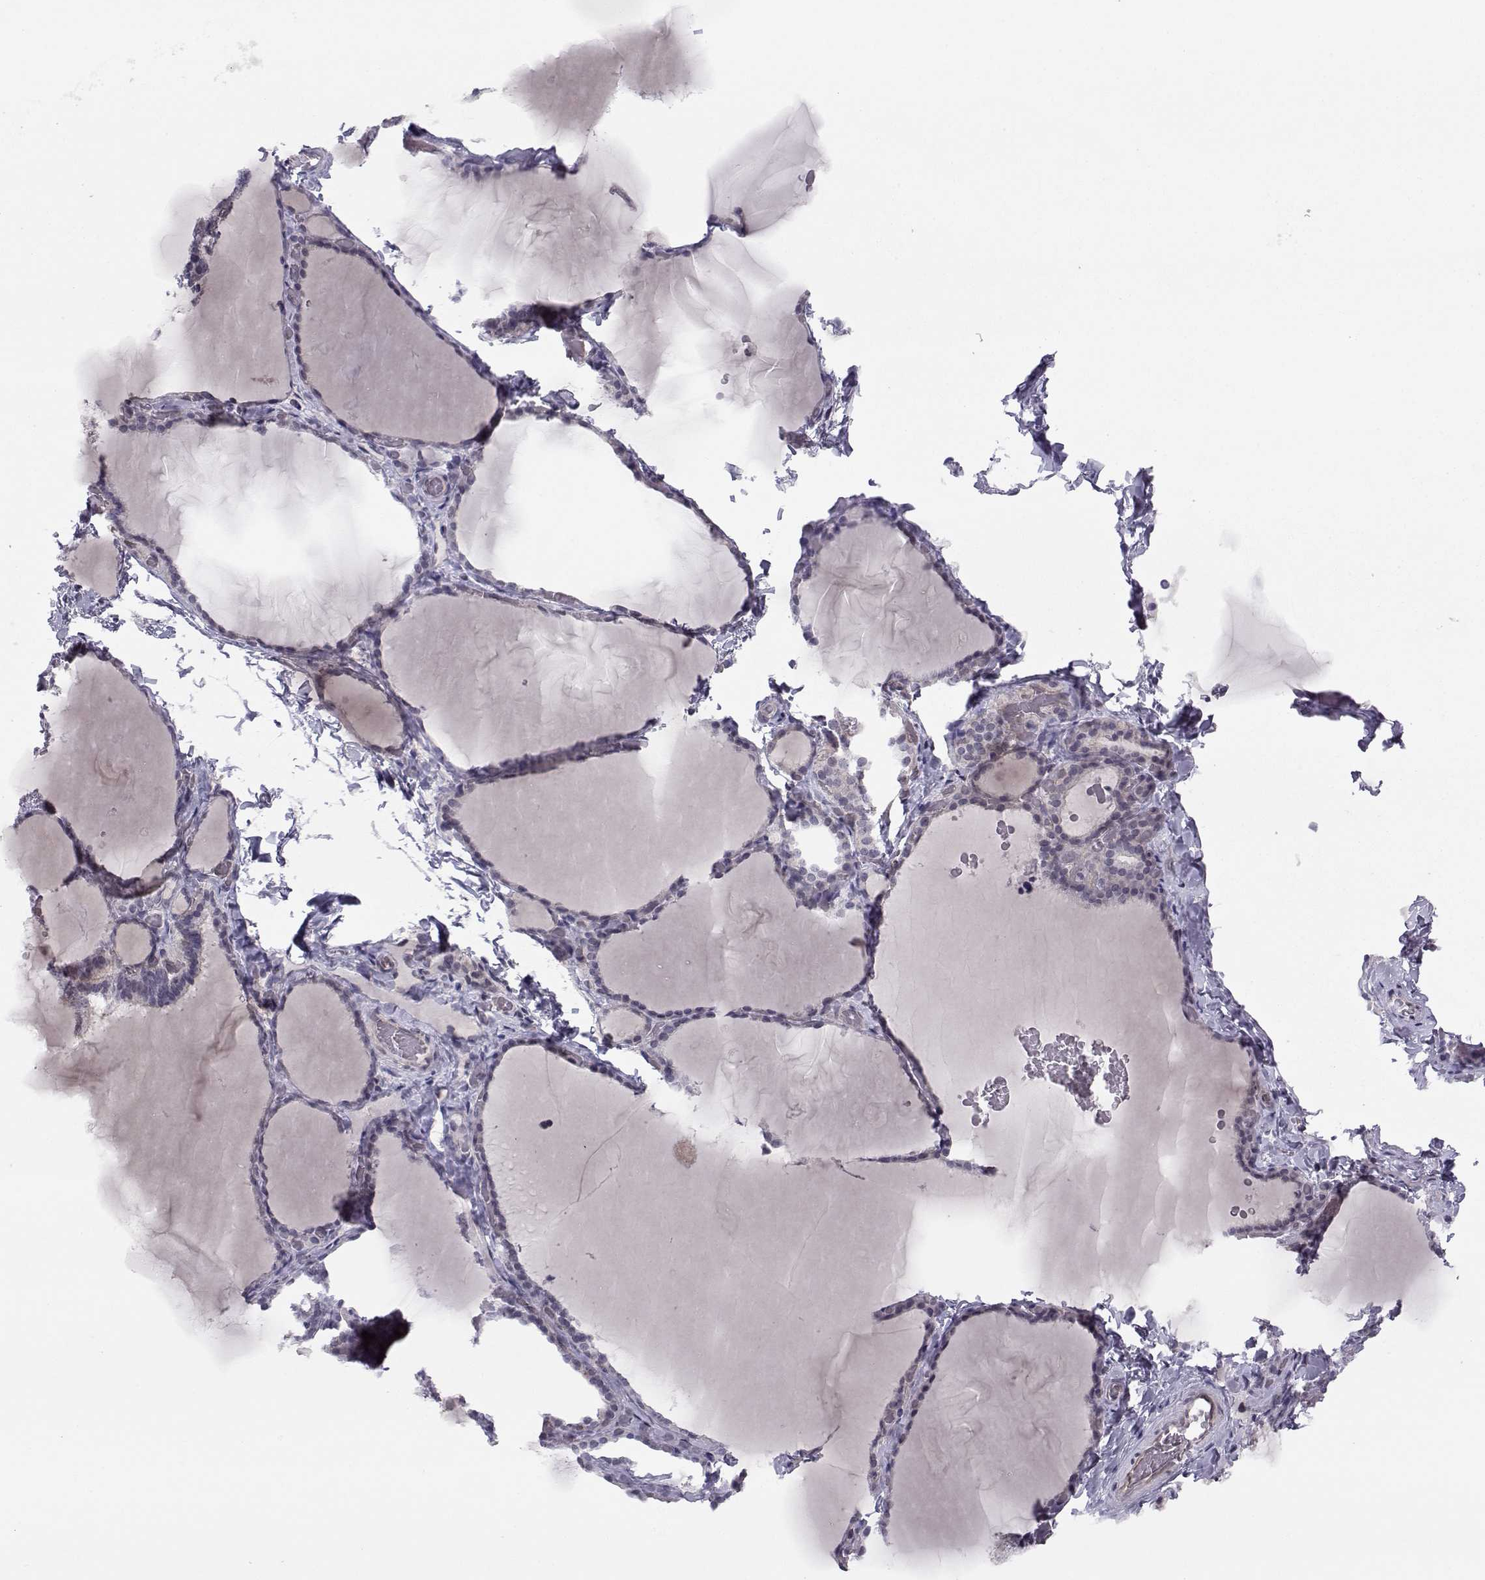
{"staining": {"intensity": "negative", "quantity": "none", "location": "none"}, "tissue": "thyroid gland", "cell_type": "Glandular cells", "image_type": "normal", "snomed": [{"axis": "morphology", "description": "Normal tissue, NOS"}, {"axis": "morphology", "description": "Hyperplasia, NOS"}, {"axis": "topography", "description": "Thyroid gland"}], "caption": "Immunohistochemistry (IHC) photomicrograph of normal human thyroid gland stained for a protein (brown), which shows no expression in glandular cells.", "gene": "KIF13B", "patient": {"sex": "female", "age": 27}}